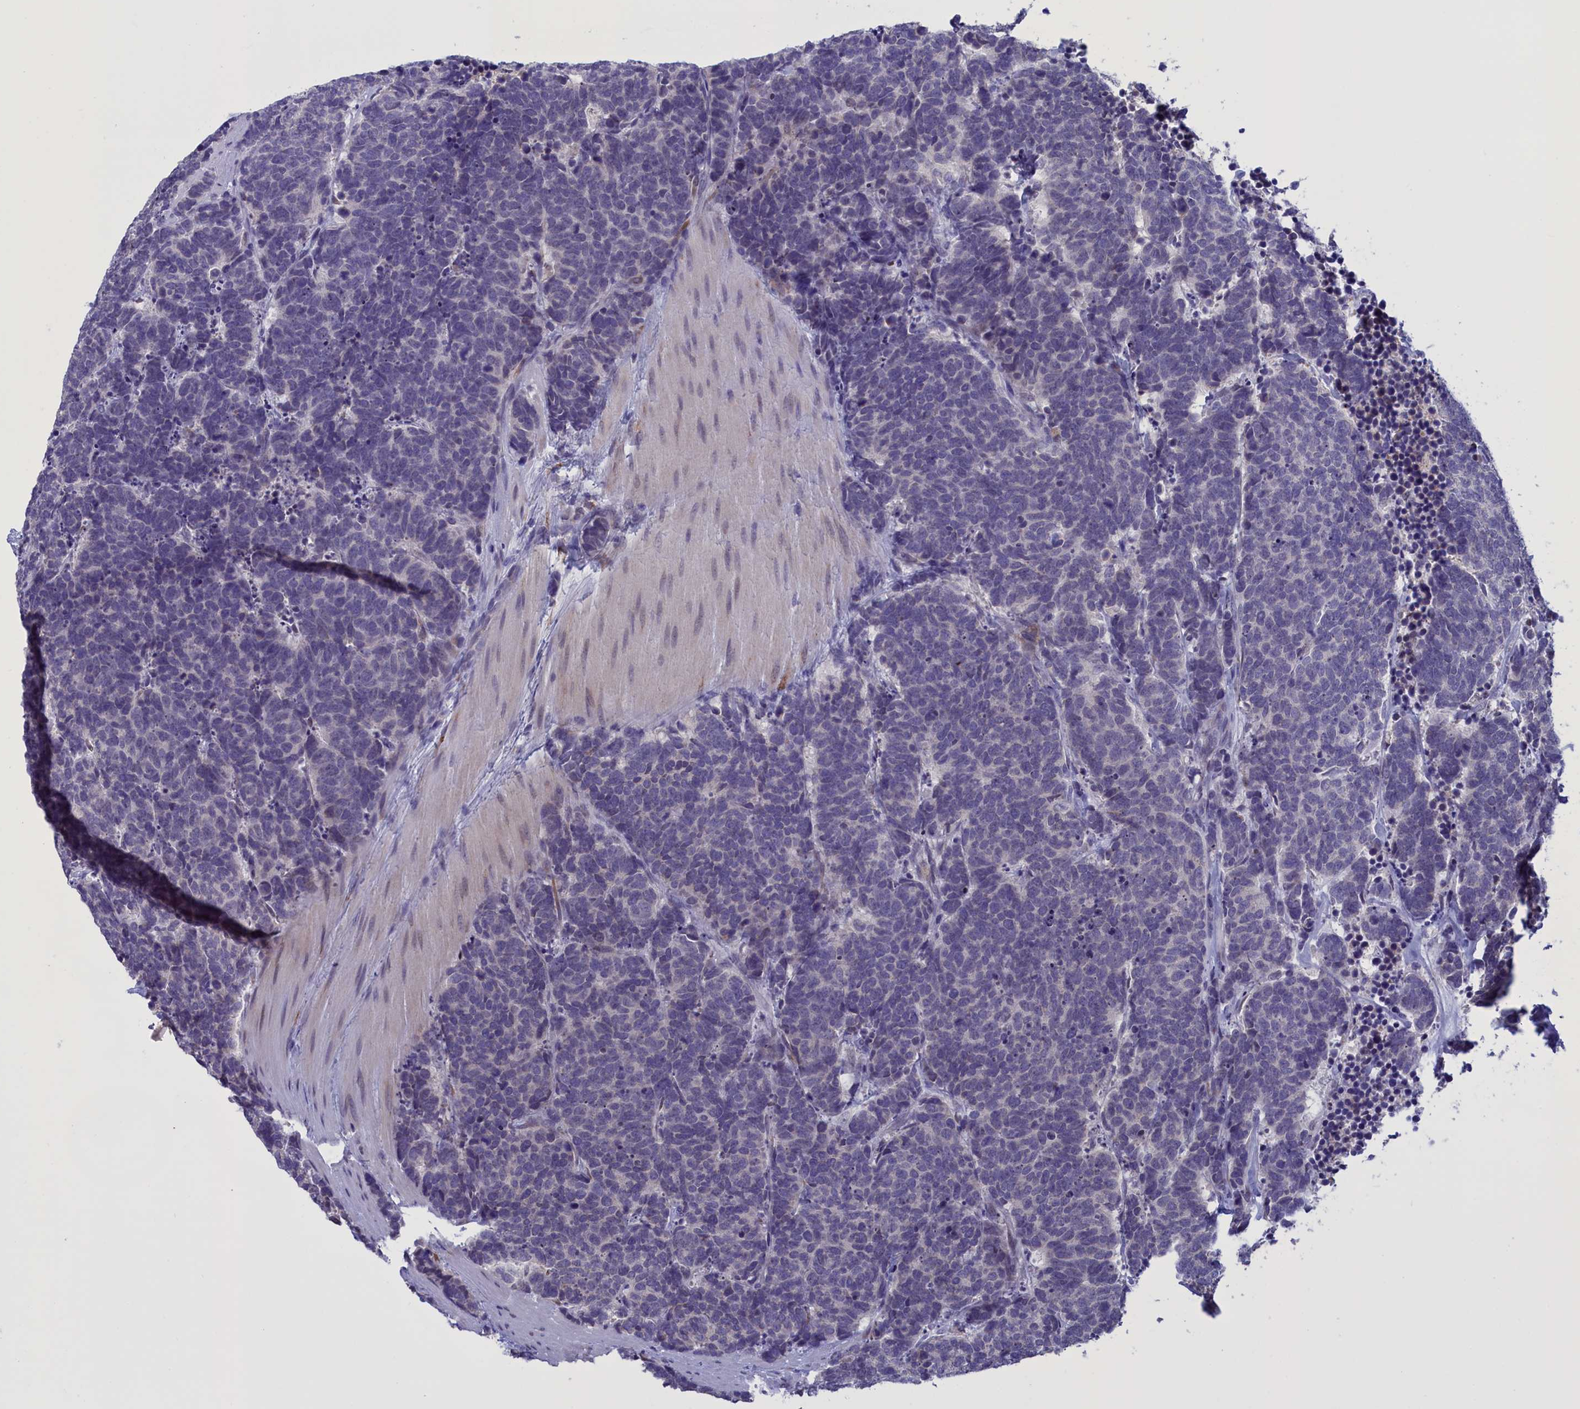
{"staining": {"intensity": "negative", "quantity": "none", "location": "none"}, "tissue": "carcinoid", "cell_type": "Tumor cells", "image_type": "cancer", "snomed": [{"axis": "morphology", "description": "Carcinoma, NOS"}, {"axis": "morphology", "description": "Carcinoid, malignant, NOS"}, {"axis": "topography", "description": "Urinary bladder"}], "caption": "An immunohistochemistry (IHC) histopathology image of carcinoma is shown. There is no staining in tumor cells of carcinoma.", "gene": "PARS2", "patient": {"sex": "male", "age": 57}}